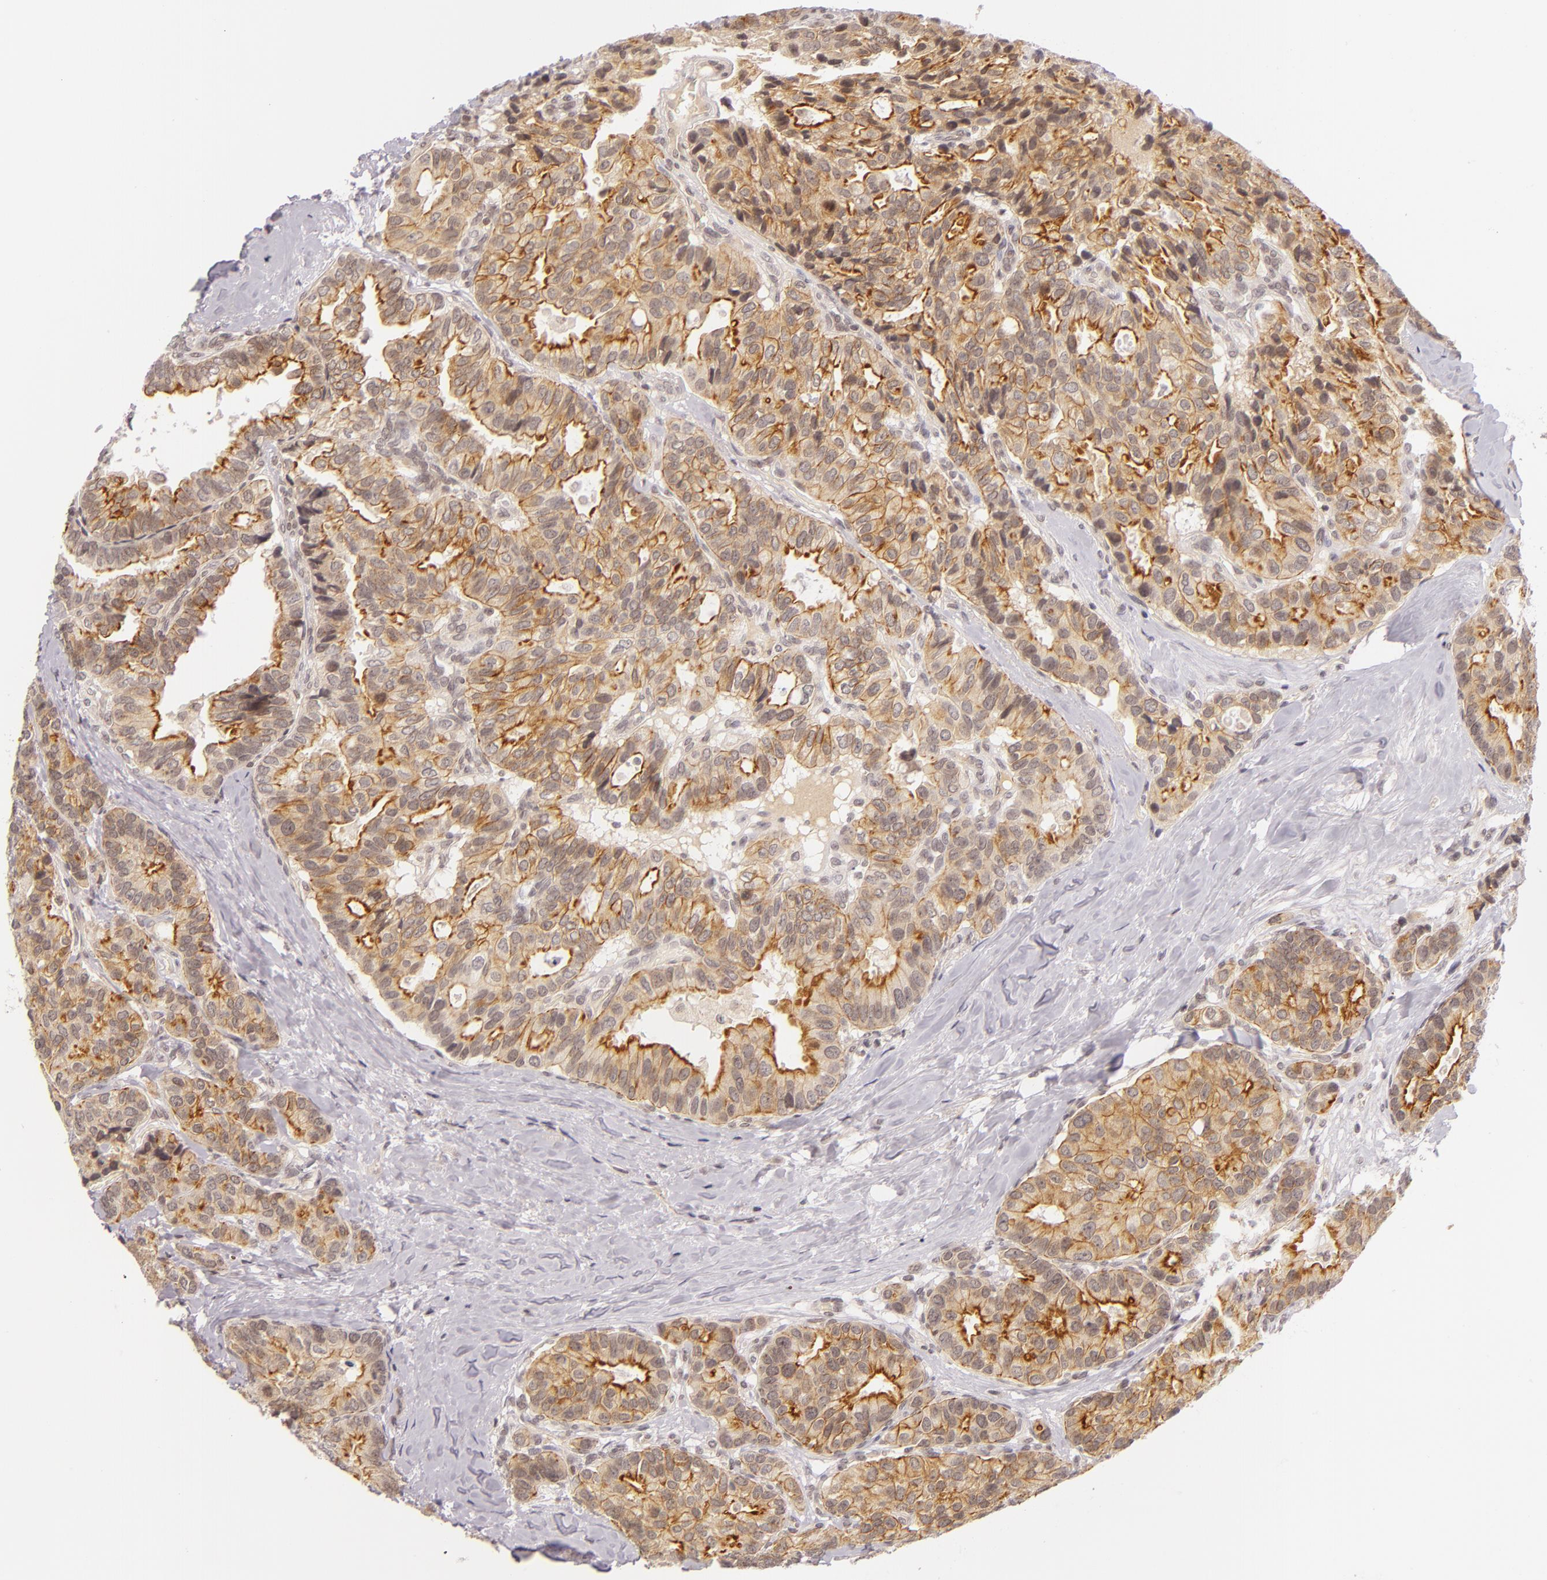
{"staining": {"intensity": "moderate", "quantity": ">75%", "location": "cytoplasmic/membranous"}, "tissue": "breast cancer", "cell_type": "Tumor cells", "image_type": "cancer", "snomed": [{"axis": "morphology", "description": "Duct carcinoma"}, {"axis": "topography", "description": "Breast"}], "caption": "This photomicrograph demonstrates immunohistochemistry (IHC) staining of breast cancer, with medium moderate cytoplasmic/membranous staining in about >75% of tumor cells.", "gene": "CASP8", "patient": {"sex": "female", "age": 69}}